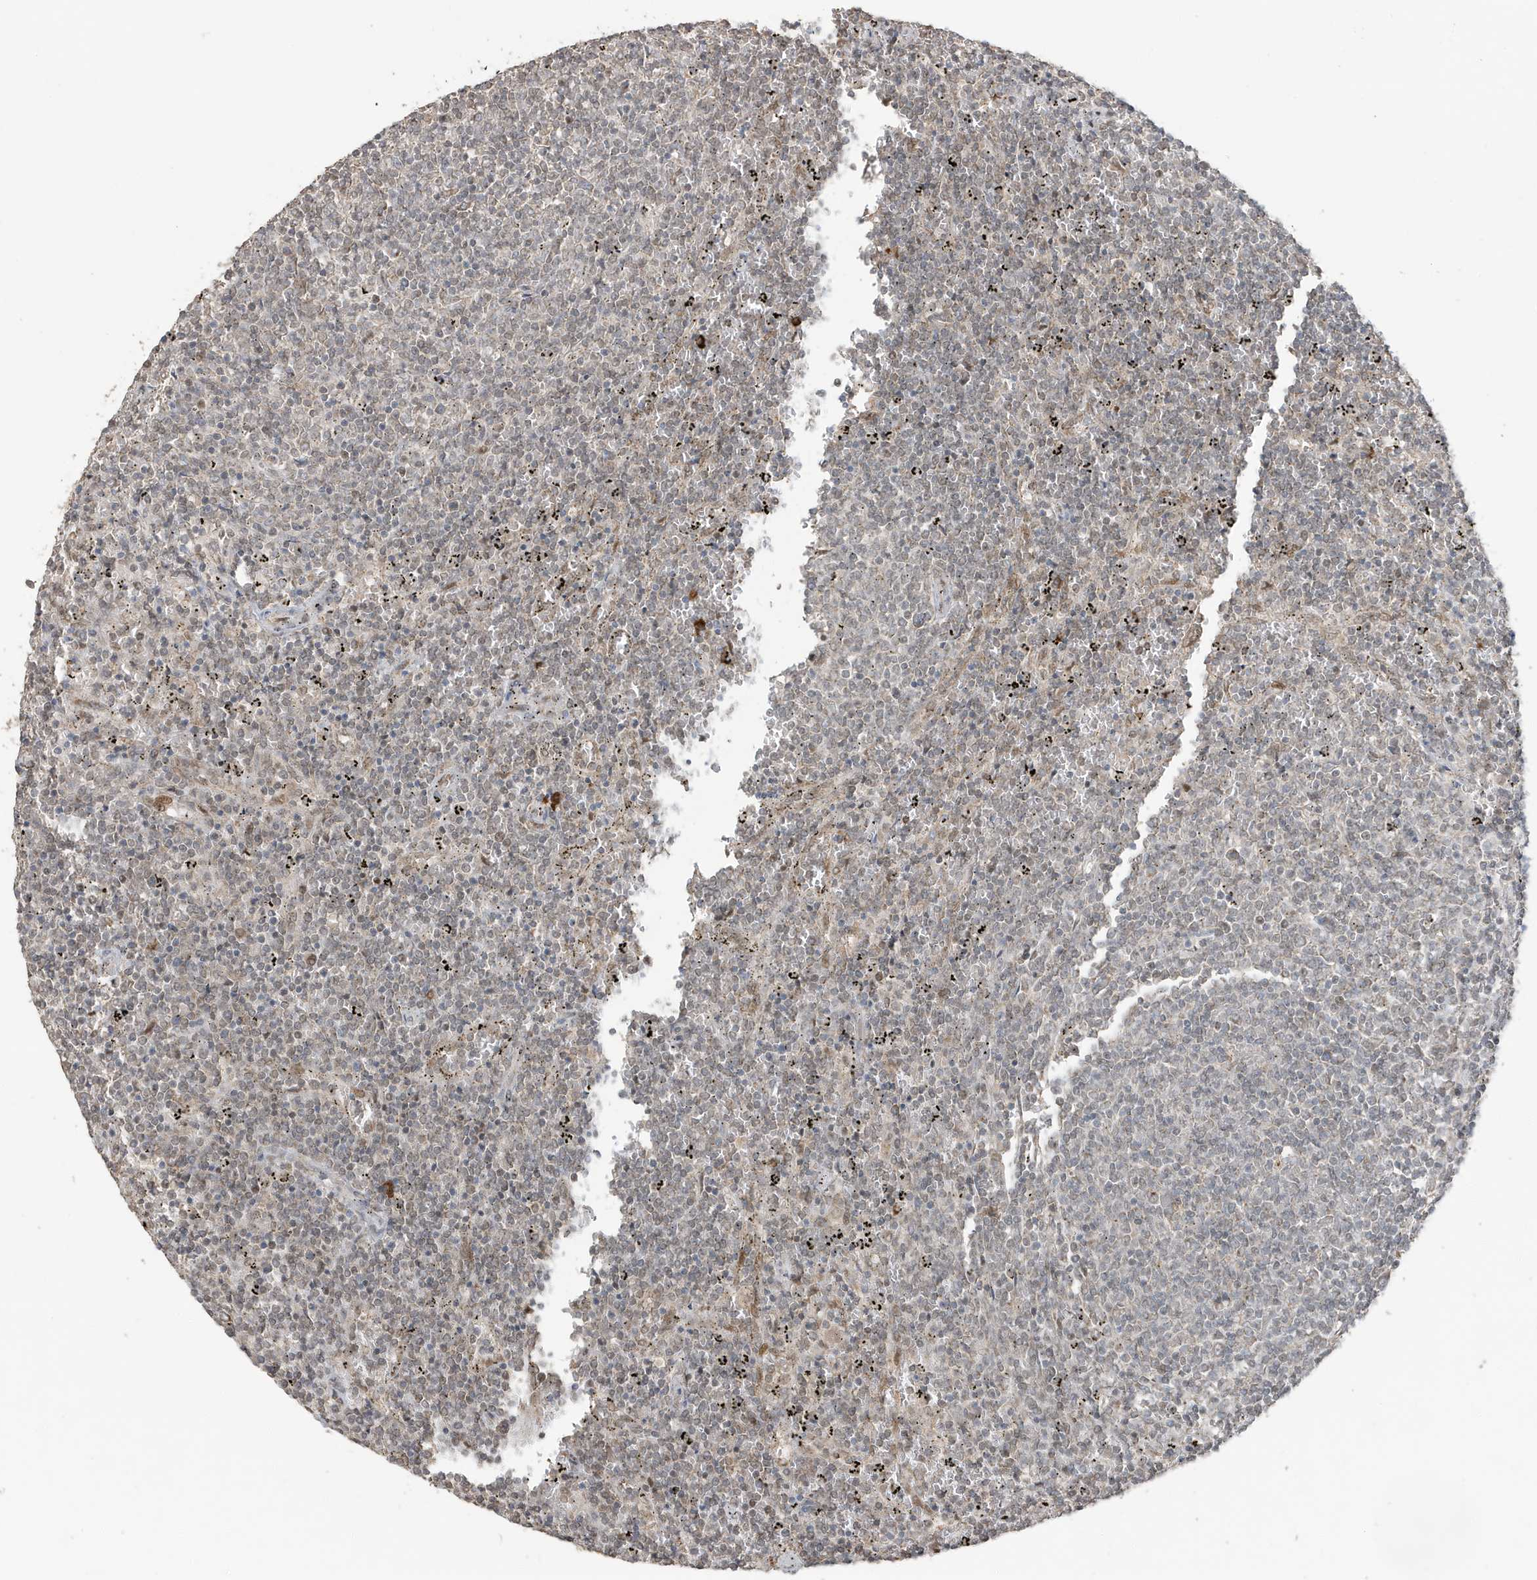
{"staining": {"intensity": "negative", "quantity": "none", "location": "none"}, "tissue": "lymphoma", "cell_type": "Tumor cells", "image_type": "cancer", "snomed": [{"axis": "morphology", "description": "Malignant lymphoma, non-Hodgkin's type, Low grade"}, {"axis": "topography", "description": "Spleen"}], "caption": "Immunohistochemical staining of lymphoma reveals no significant staining in tumor cells.", "gene": "RER1", "patient": {"sex": "female", "age": 50}}